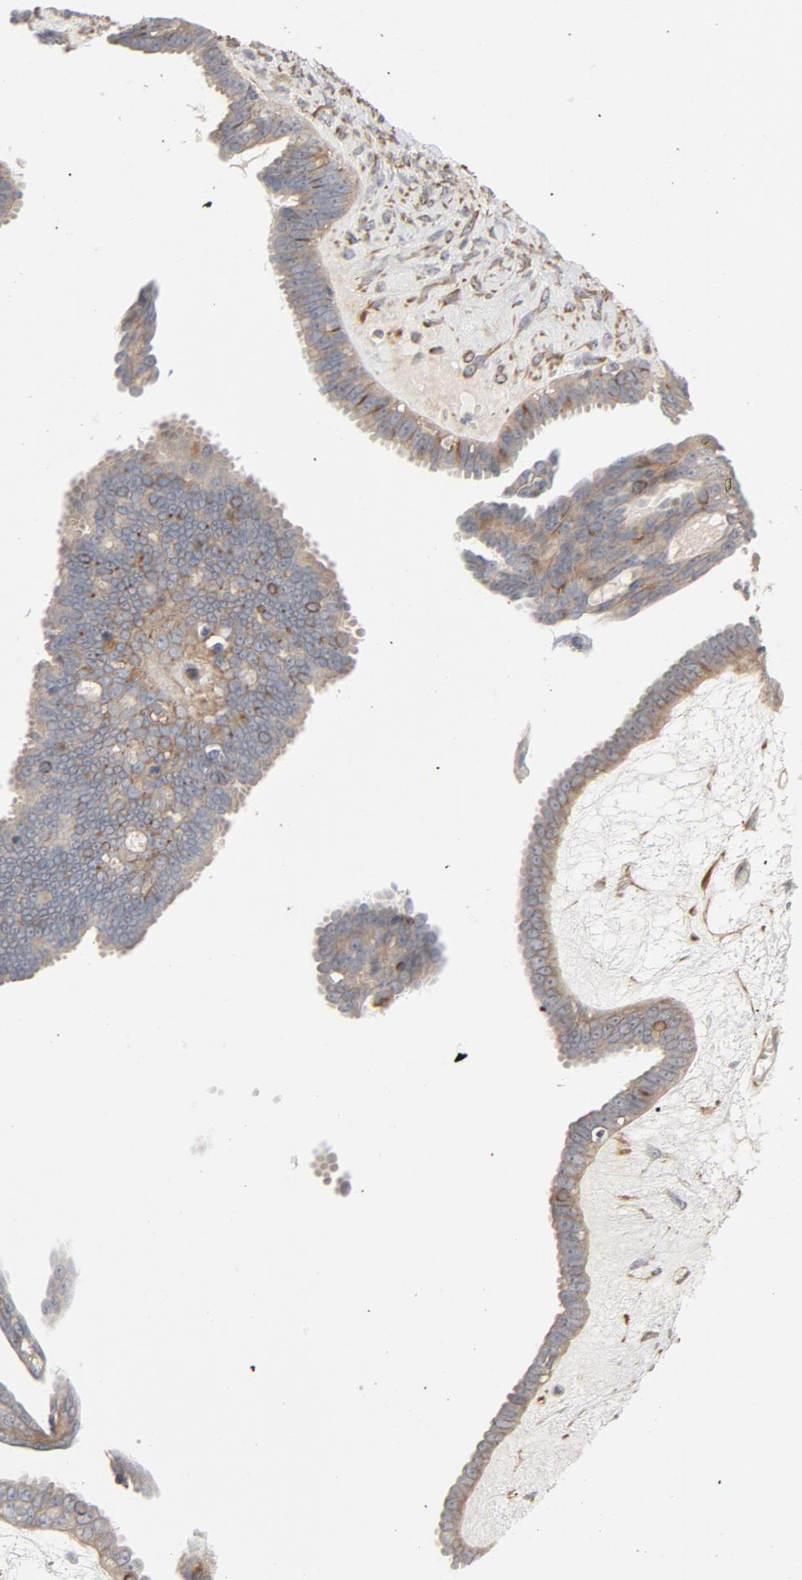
{"staining": {"intensity": "moderate", "quantity": ">75%", "location": "cytoplasmic/membranous"}, "tissue": "ovarian cancer", "cell_type": "Tumor cells", "image_type": "cancer", "snomed": [{"axis": "morphology", "description": "Cystadenocarcinoma, serous, NOS"}, {"axis": "topography", "description": "Ovary"}], "caption": "Immunohistochemical staining of human serous cystadenocarcinoma (ovarian) exhibits medium levels of moderate cytoplasmic/membranous expression in approximately >75% of tumor cells.", "gene": "TRIOBP", "patient": {"sex": "female", "age": 71}}